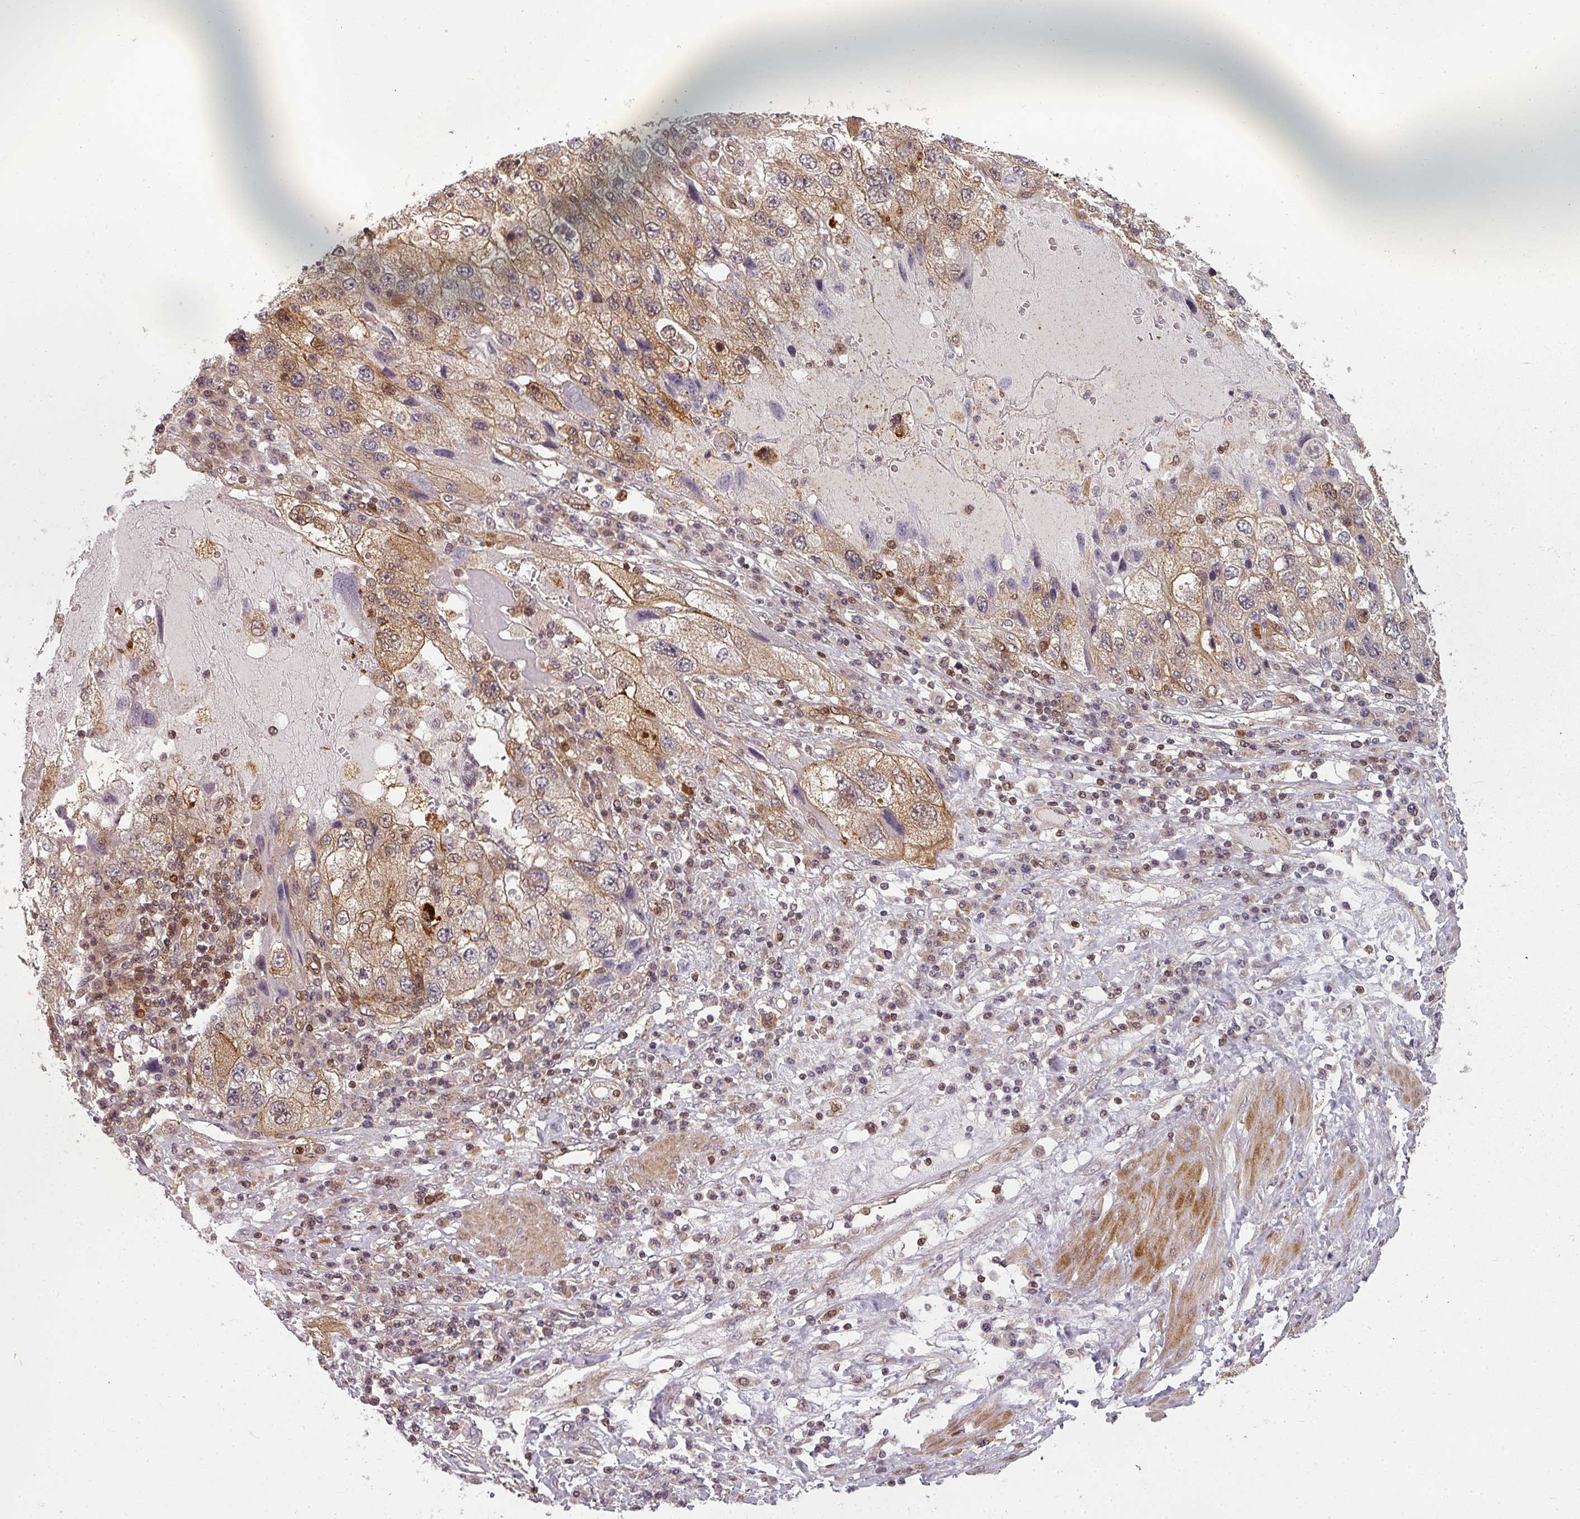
{"staining": {"intensity": "weak", "quantity": ">75%", "location": "cytoplasmic/membranous"}, "tissue": "endometrial cancer", "cell_type": "Tumor cells", "image_type": "cancer", "snomed": [{"axis": "morphology", "description": "Adenocarcinoma, NOS"}, {"axis": "topography", "description": "Endometrium"}], "caption": "Endometrial adenocarcinoma was stained to show a protein in brown. There is low levels of weak cytoplasmic/membranous positivity in about >75% of tumor cells.", "gene": "CLIC1", "patient": {"sex": "female", "age": 49}}